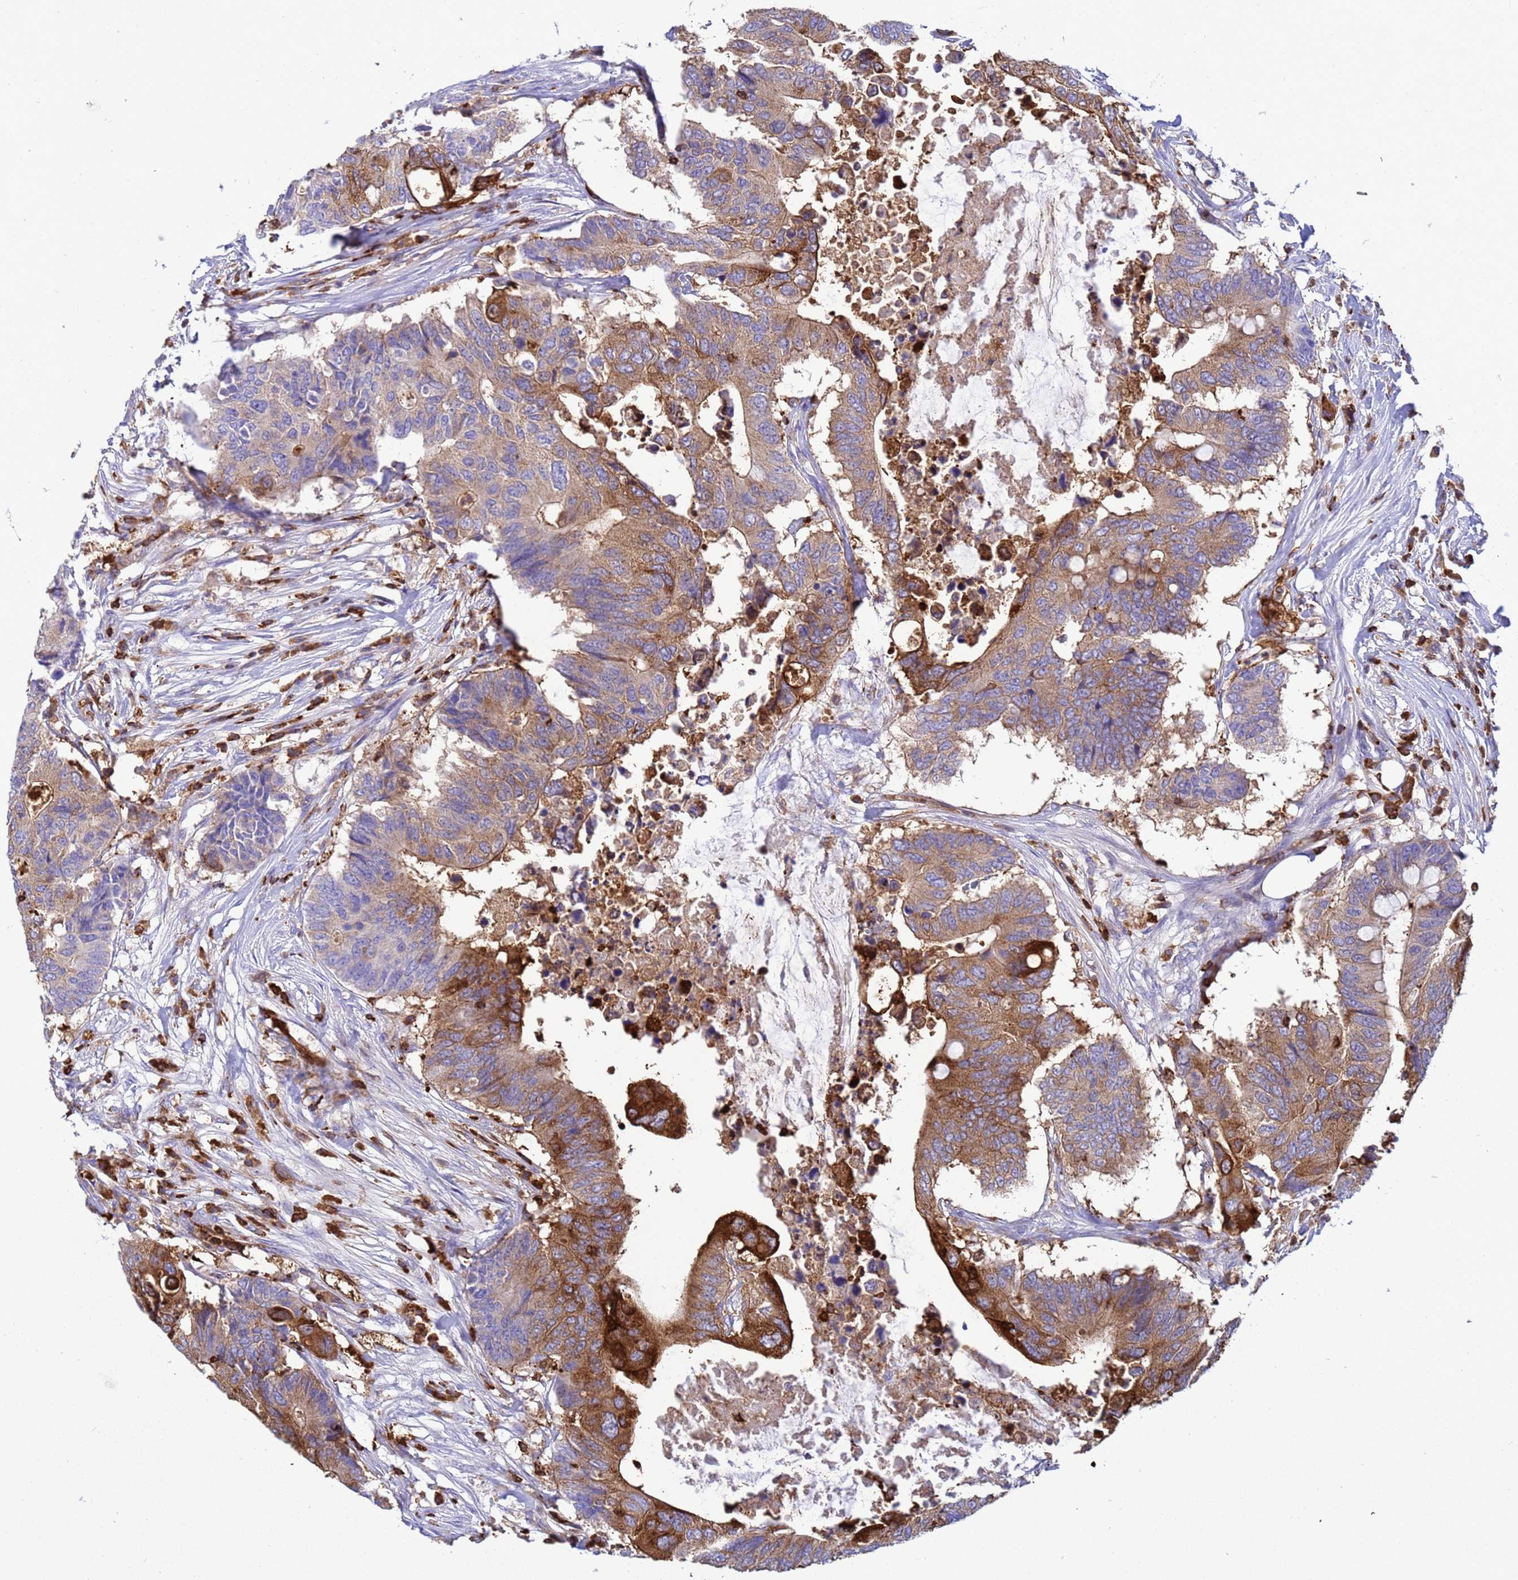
{"staining": {"intensity": "moderate", "quantity": "25%-75%", "location": "cytoplasmic/membranous"}, "tissue": "colorectal cancer", "cell_type": "Tumor cells", "image_type": "cancer", "snomed": [{"axis": "morphology", "description": "Adenocarcinoma, NOS"}, {"axis": "topography", "description": "Colon"}], "caption": "Human adenocarcinoma (colorectal) stained with a brown dye demonstrates moderate cytoplasmic/membranous positive positivity in approximately 25%-75% of tumor cells.", "gene": "EZR", "patient": {"sex": "male", "age": 71}}